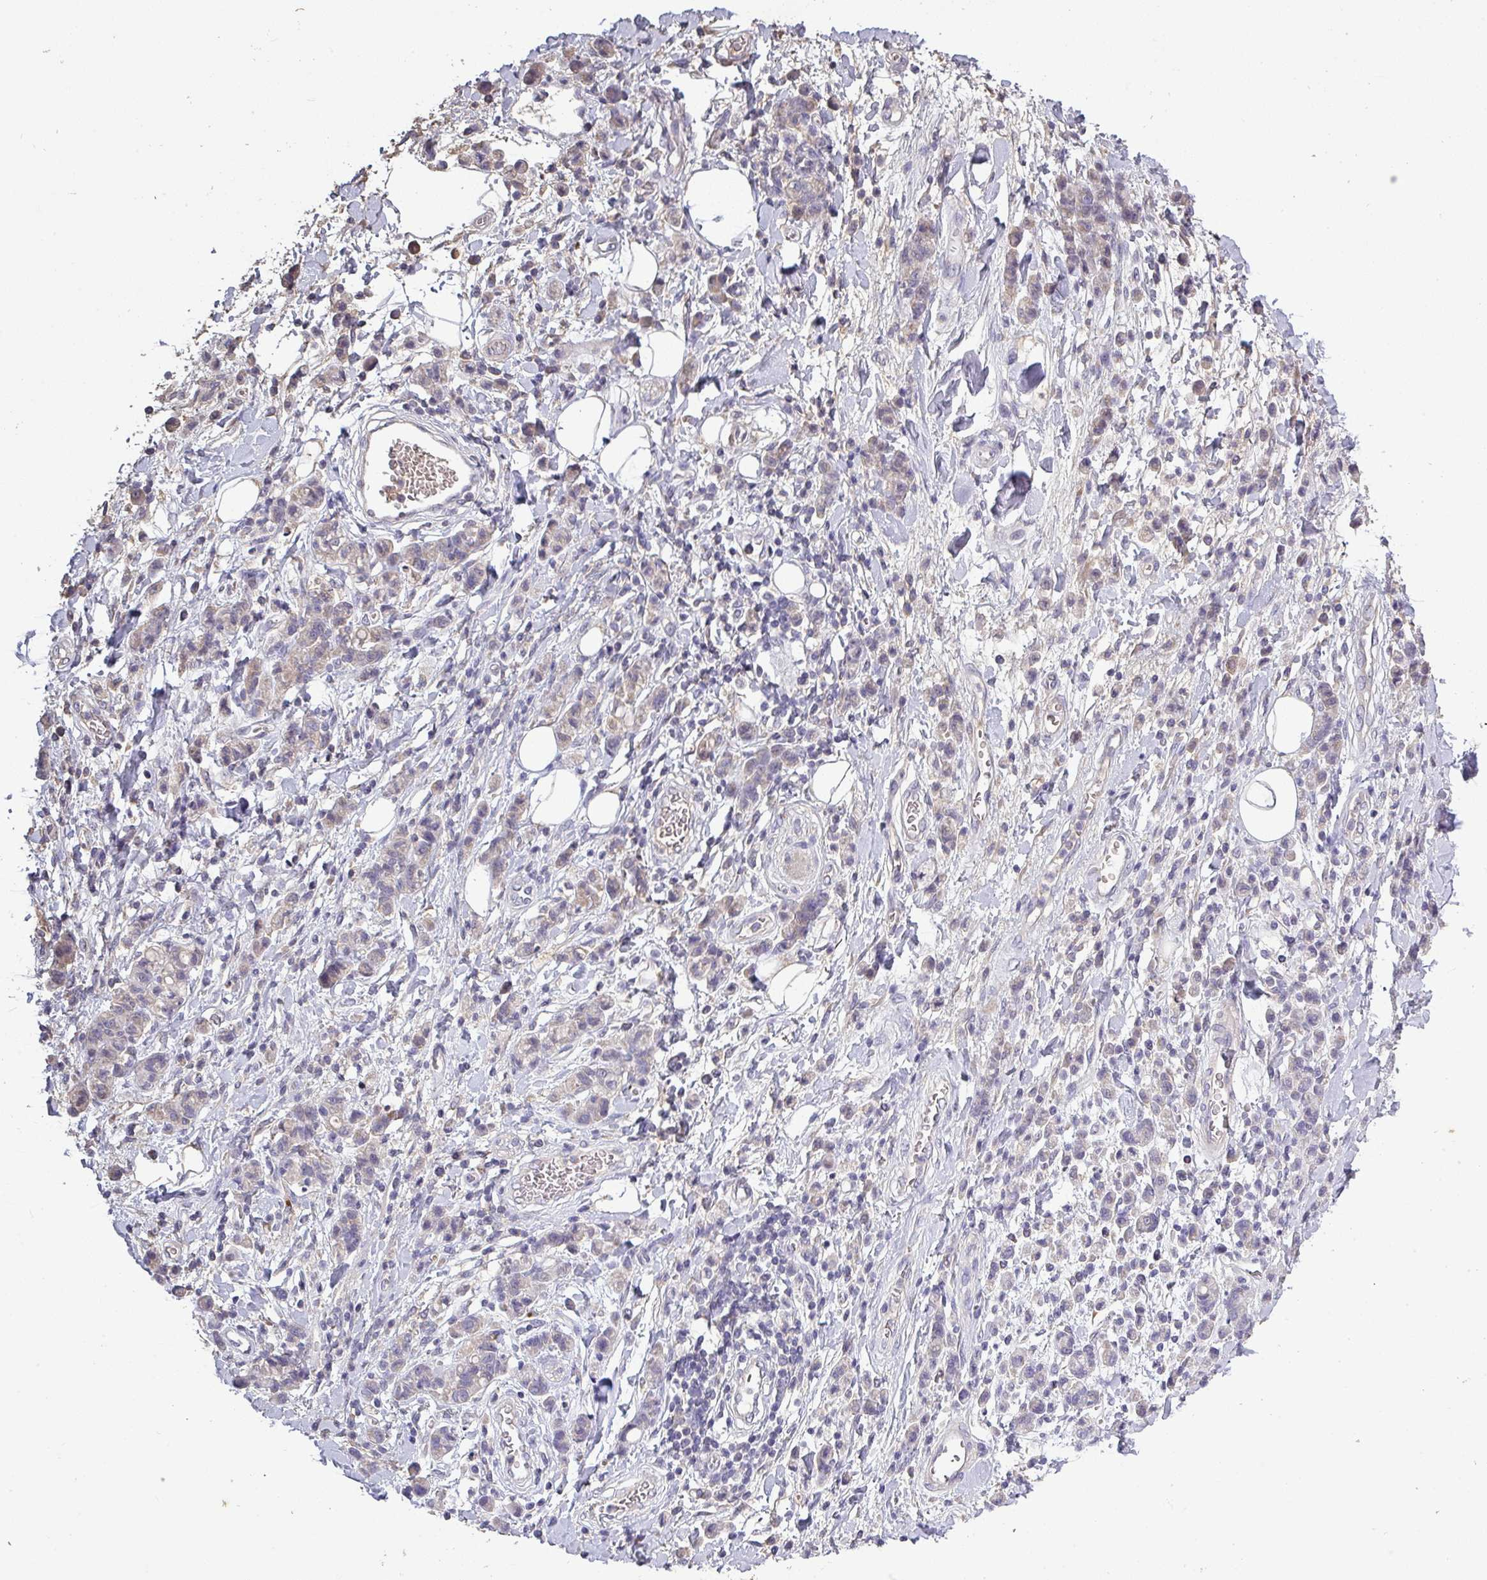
{"staining": {"intensity": "weak", "quantity": "25%-75%", "location": "cytoplasmic/membranous"}, "tissue": "stomach cancer", "cell_type": "Tumor cells", "image_type": "cancer", "snomed": [{"axis": "morphology", "description": "Adenocarcinoma, NOS"}, {"axis": "topography", "description": "Stomach"}], "caption": "DAB immunohistochemical staining of stomach adenocarcinoma reveals weak cytoplasmic/membranous protein expression in about 25%-75% of tumor cells. (brown staining indicates protein expression, while blue staining denotes nuclei).", "gene": "ISLR", "patient": {"sex": "male", "age": 77}}